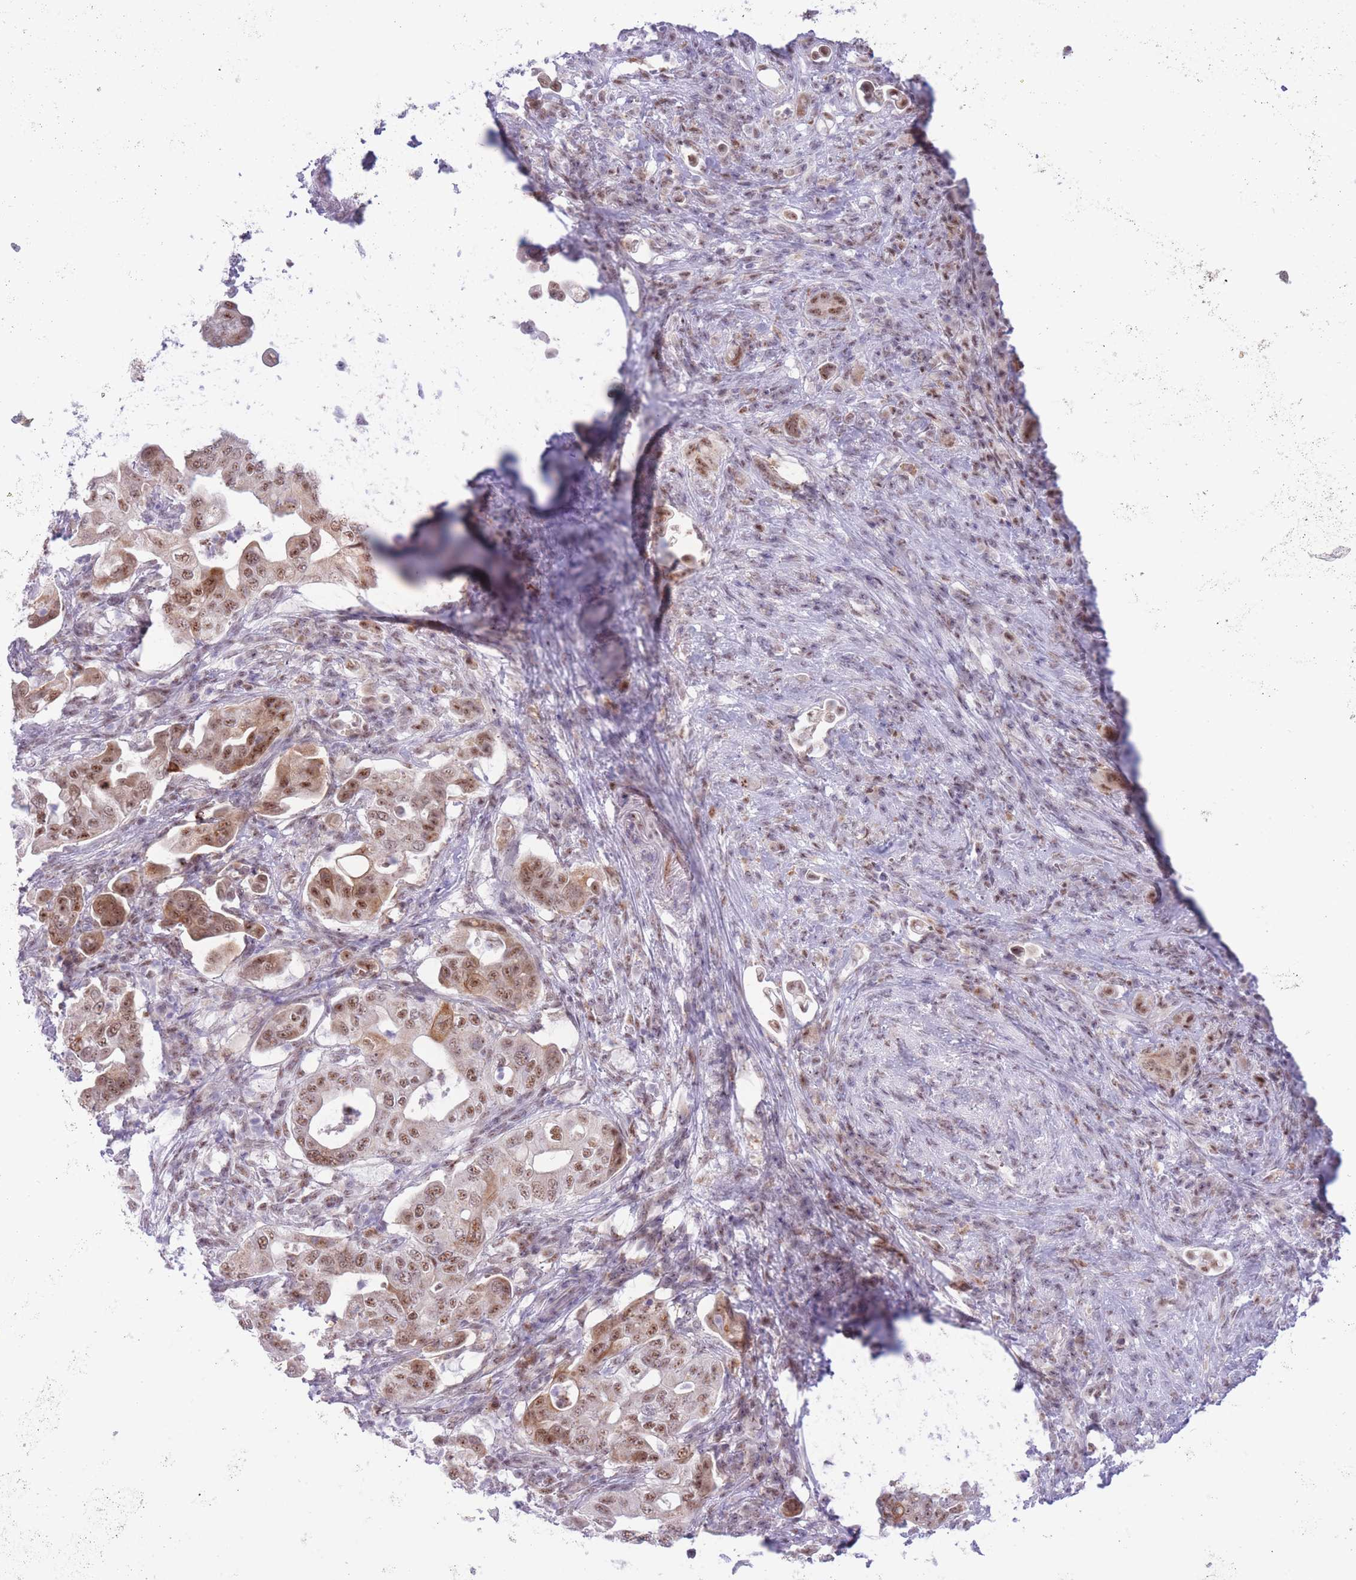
{"staining": {"intensity": "moderate", "quantity": ">75%", "location": "cytoplasmic/membranous,nuclear"}, "tissue": "pancreatic cancer", "cell_type": "Tumor cells", "image_type": "cancer", "snomed": [{"axis": "morphology", "description": "Normal tissue, NOS"}, {"axis": "morphology", "description": "Adenocarcinoma, NOS"}, {"axis": "topography", "description": "Lymph node"}, {"axis": "topography", "description": "Pancreas"}], "caption": "Immunohistochemical staining of human pancreatic adenocarcinoma shows medium levels of moderate cytoplasmic/membranous and nuclear positivity in approximately >75% of tumor cells.", "gene": "CYP2B6", "patient": {"sex": "female", "age": 67}}